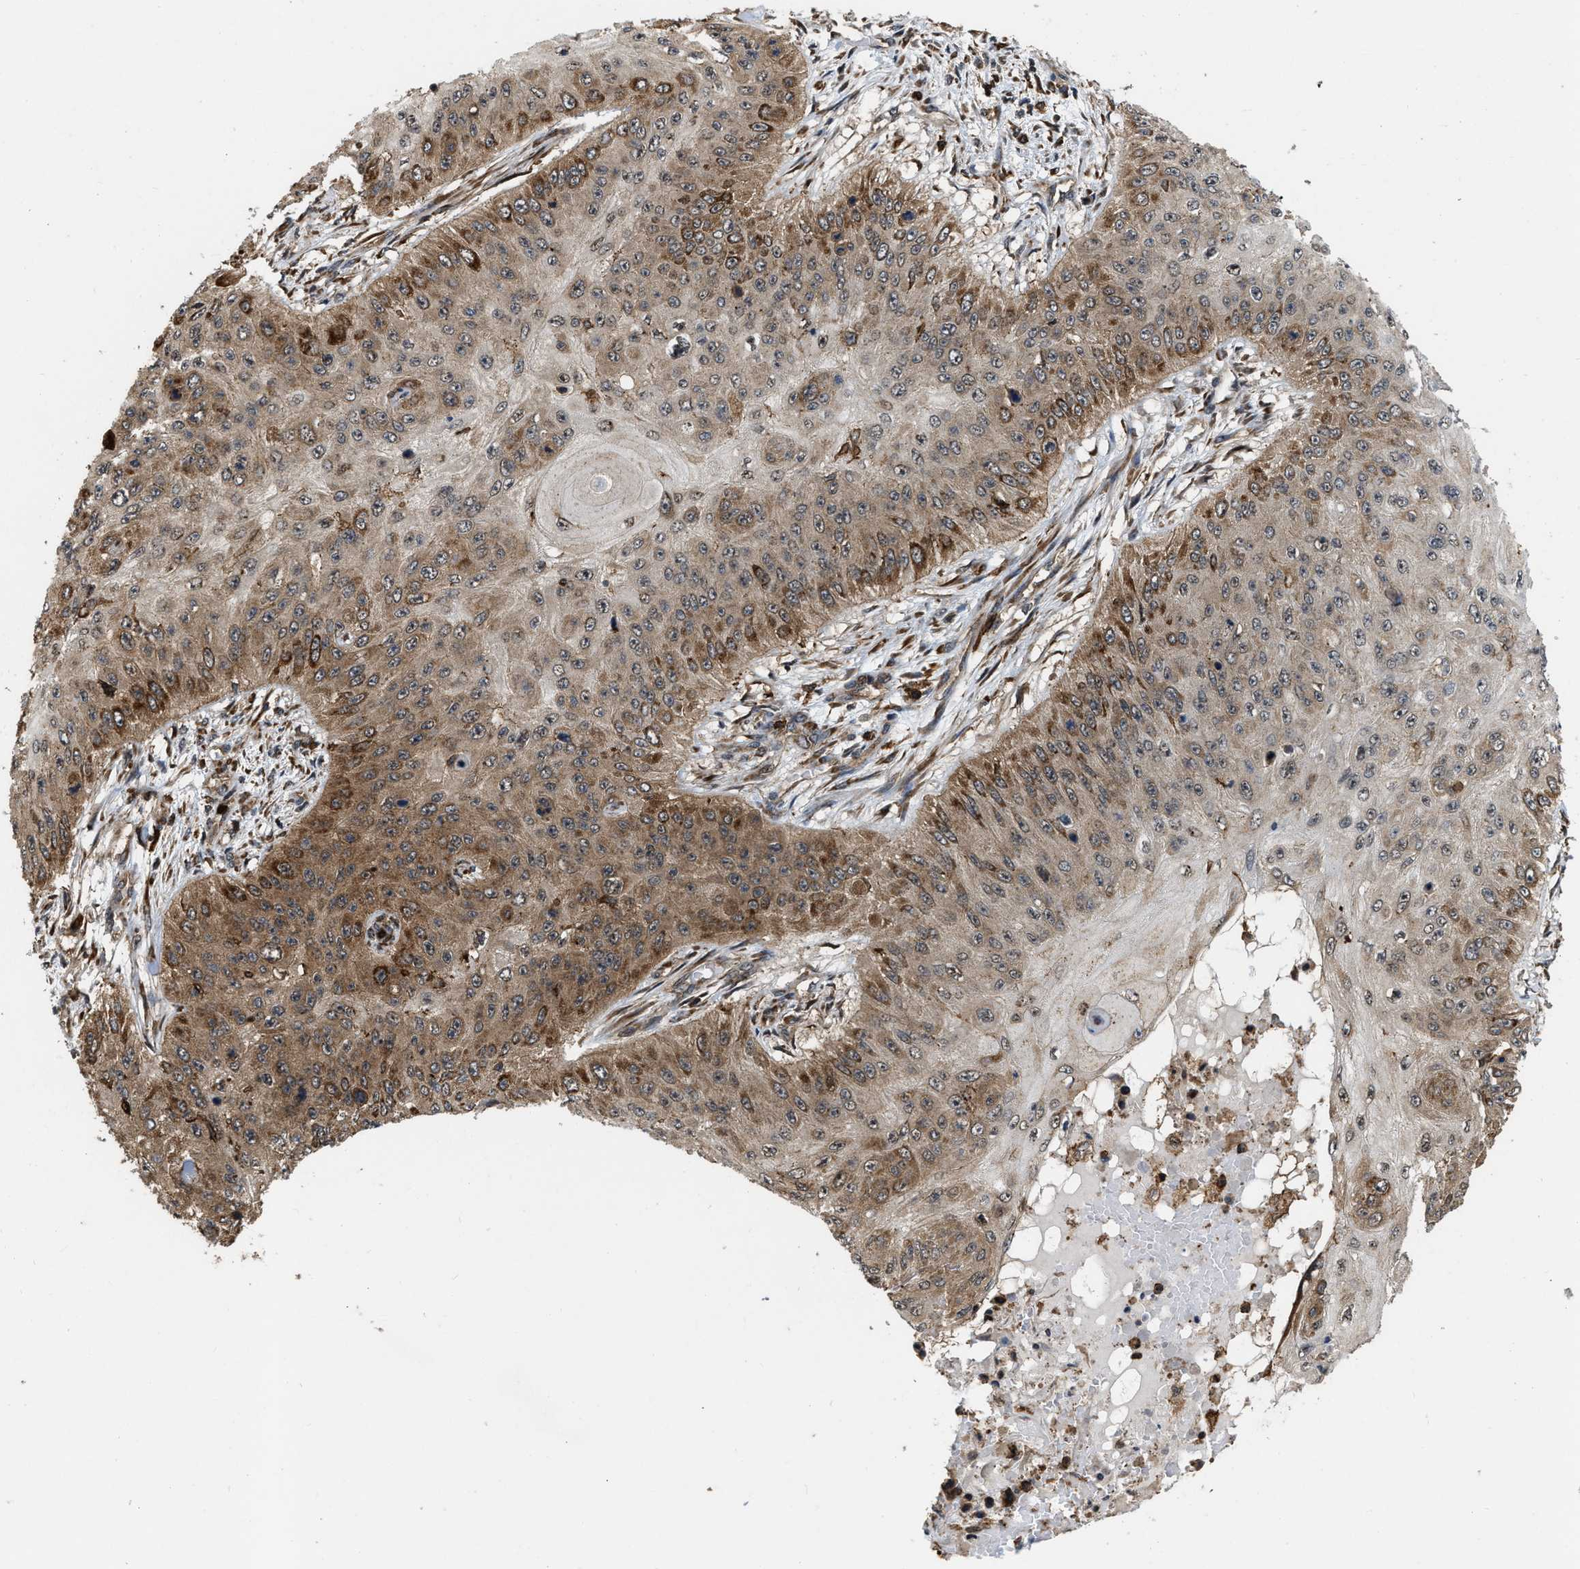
{"staining": {"intensity": "moderate", "quantity": ">75%", "location": "cytoplasmic/membranous"}, "tissue": "skin cancer", "cell_type": "Tumor cells", "image_type": "cancer", "snomed": [{"axis": "morphology", "description": "Squamous cell carcinoma, NOS"}, {"axis": "topography", "description": "Skin"}], "caption": "Immunohistochemistry (IHC) of human skin cancer (squamous cell carcinoma) shows medium levels of moderate cytoplasmic/membranous expression in about >75% of tumor cells.", "gene": "IQCE", "patient": {"sex": "female", "age": 80}}